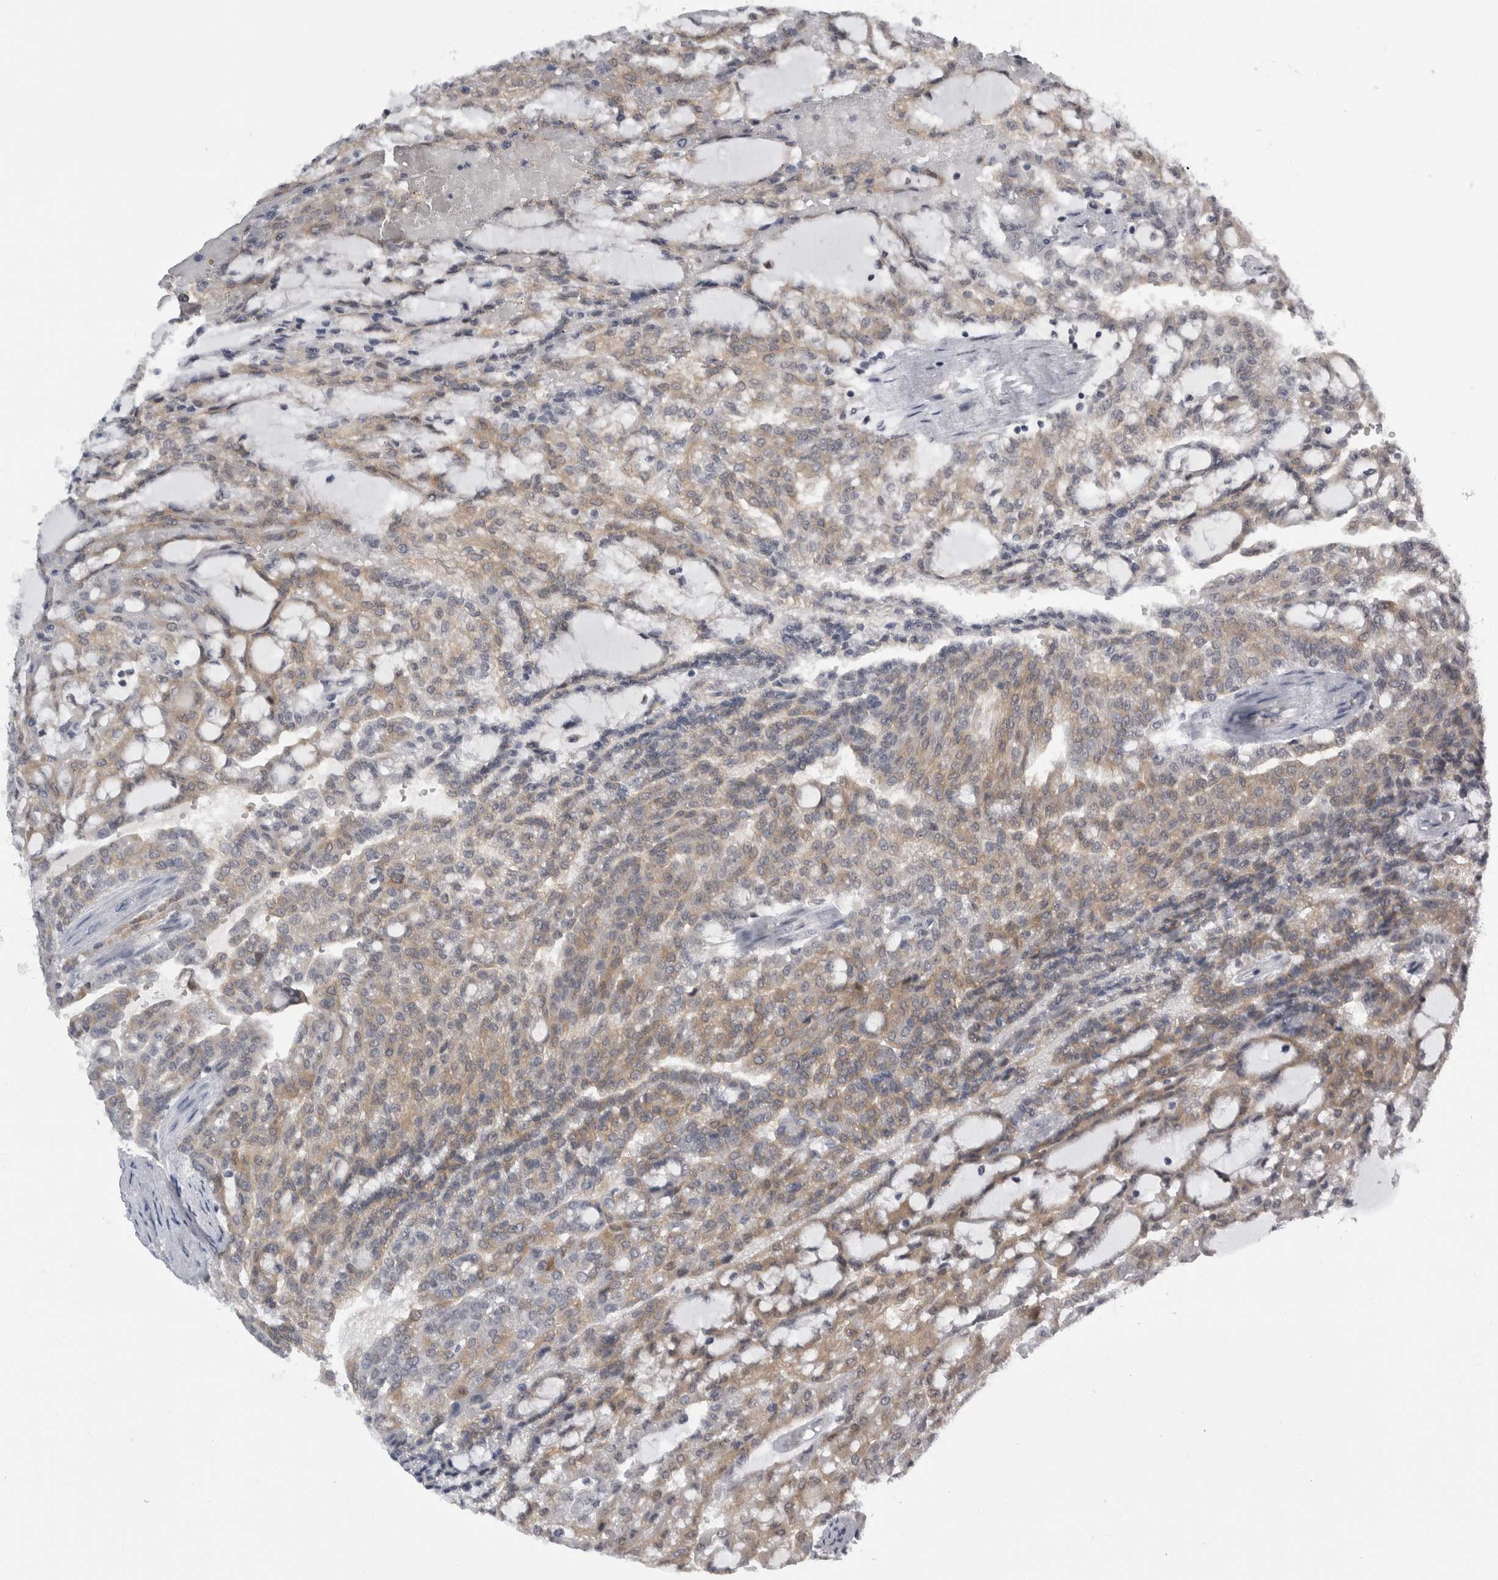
{"staining": {"intensity": "moderate", "quantity": ">75%", "location": "cytoplasmic/membranous"}, "tissue": "renal cancer", "cell_type": "Tumor cells", "image_type": "cancer", "snomed": [{"axis": "morphology", "description": "Adenocarcinoma, NOS"}, {"axis": "topography", "description": "Kidney"}], "caption": "An IHC image of tumor tissue is shown. Protein staining in brown shows moderate cytoplasmic/membranous positivity in renal cancer within tumor cells.", "gene": "CACYBP", "patient": {"sex": "male", "age": 63}}